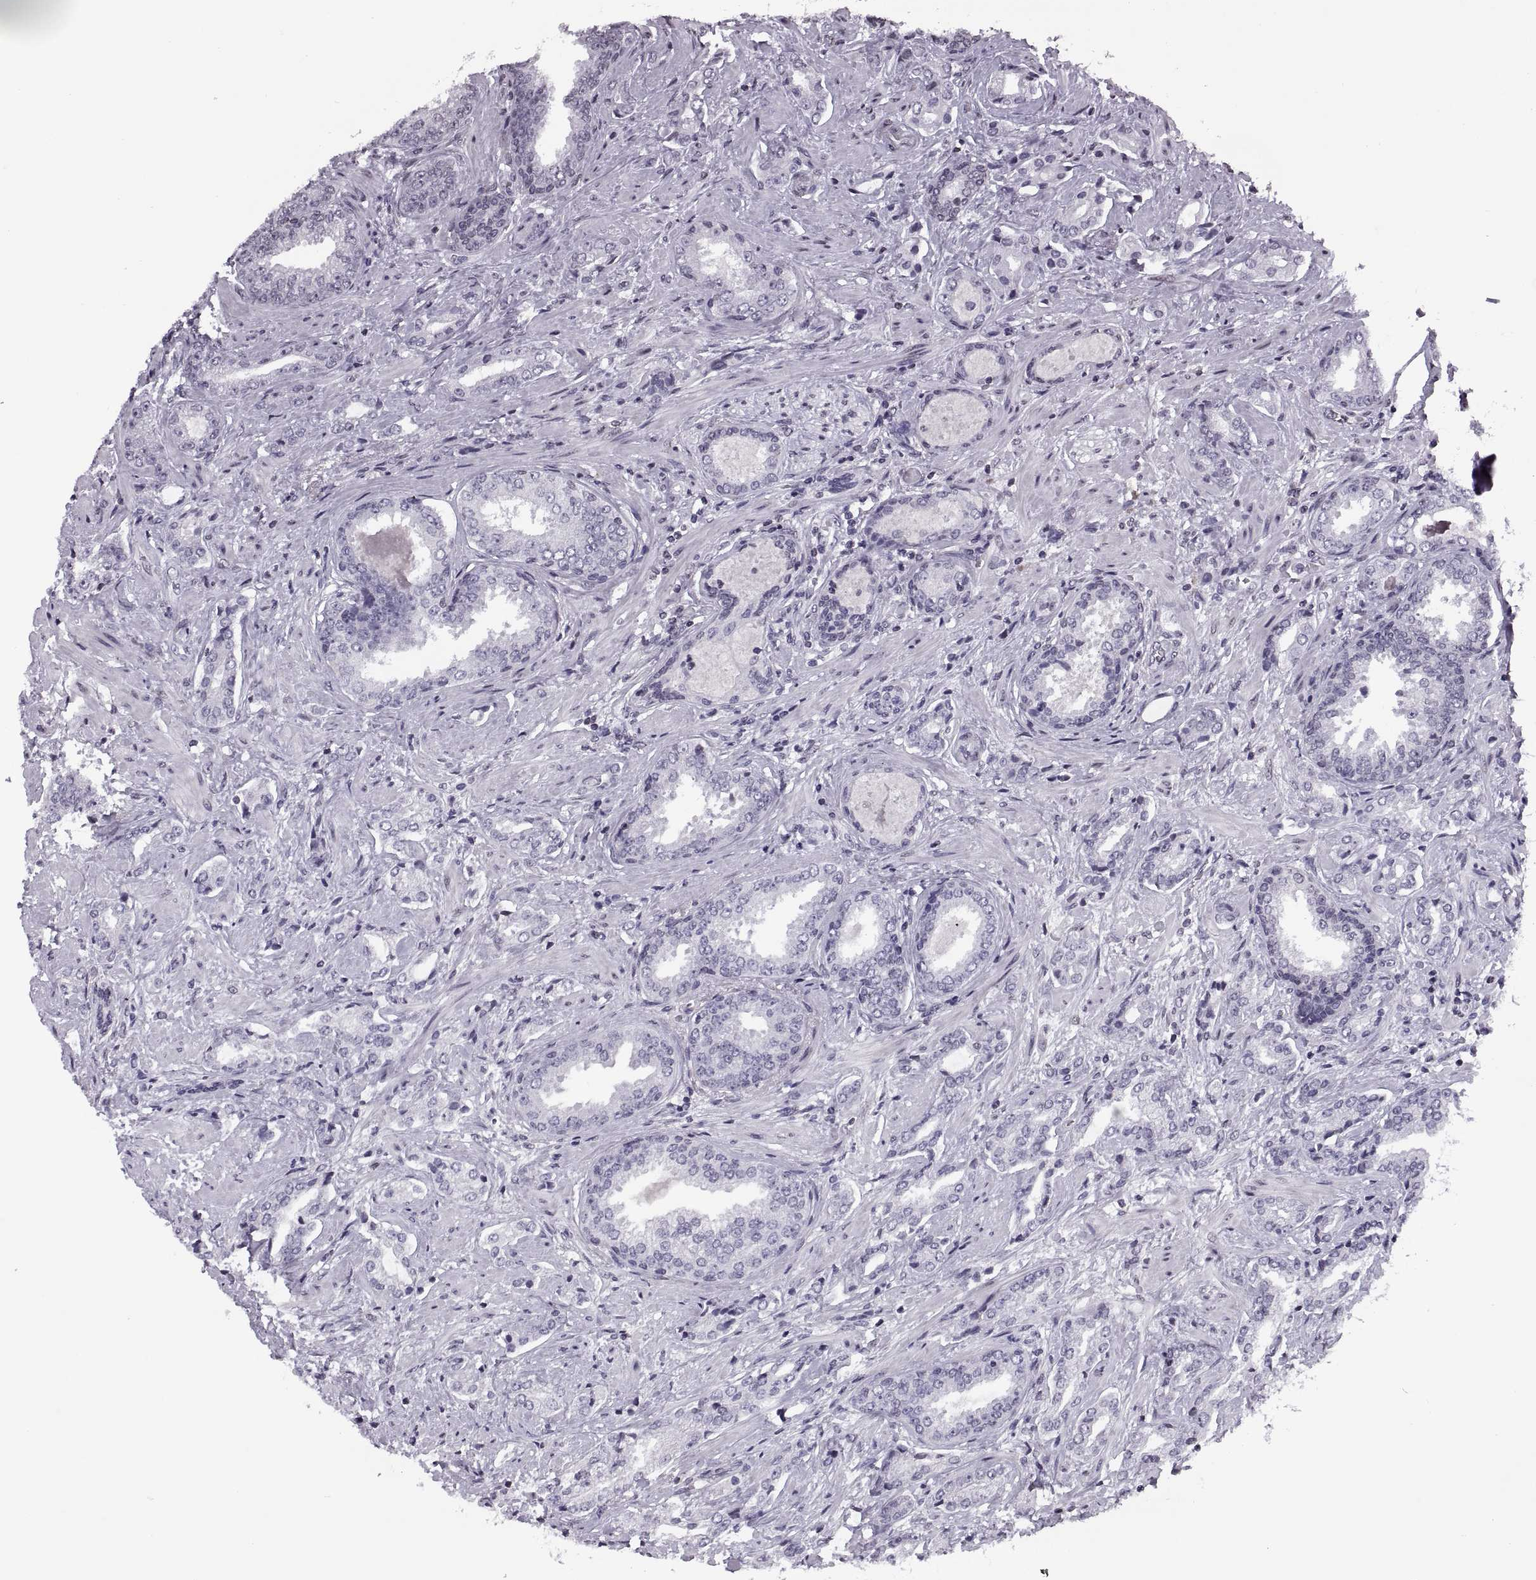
{"staining": {"intensity": "negative", "quantity": "none", "location": "none"}, "tissue": "prostate cancer", "cell_type": "Tumor cells", "image_type": "cancer", "snomed": [{"axis": "morphology", "description": "Adenocarcinoma, Low grade"}, {"axis": "topography", "description": "Prostate"}], "caption": "A histopathology image of prostate adenocarcinoma (low-grade) stained for a protein shows no brown staining in tumor cells. The staining is performed using DAB brown chromogen with nuclei counter-stained in using hematoxylin.", "gene": "H1-8", "patient": {"sex": "male", "age": 61}}